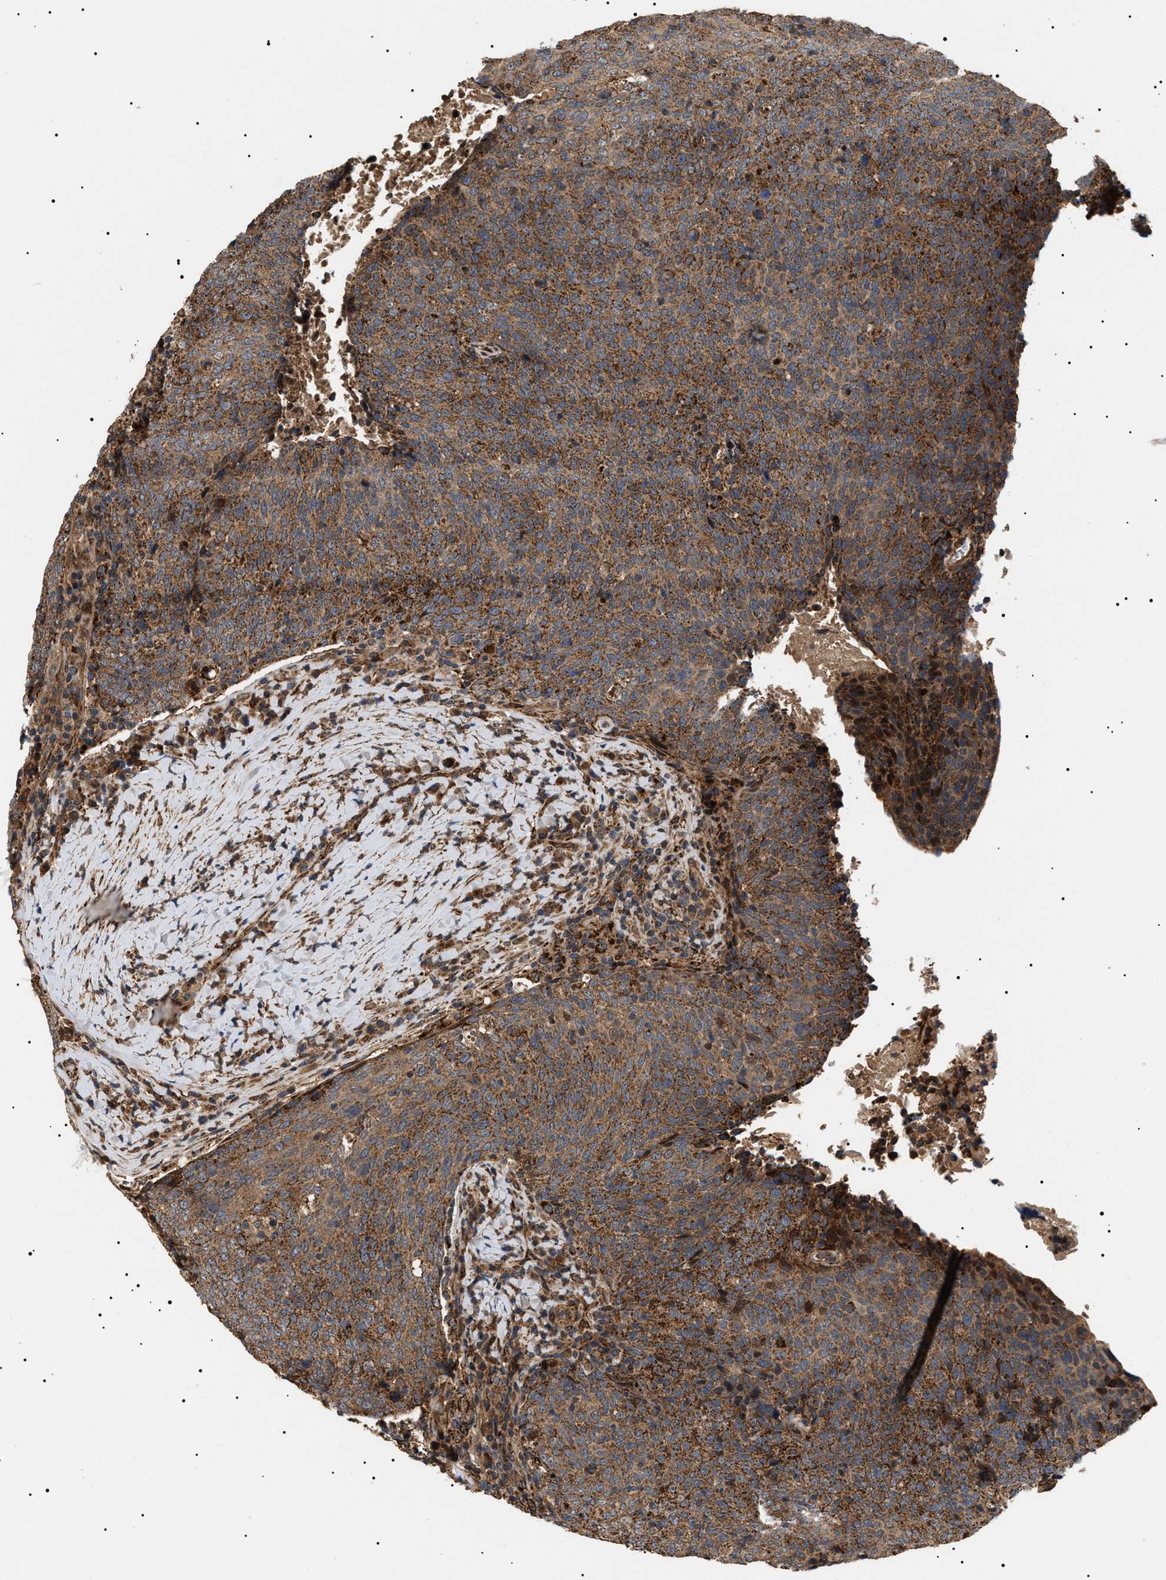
{"staining": {"intensity": "strong", "quantity": ">75%", "location": "cytoplasmic/membranous"}, "tissue": "head and neck cancer", "cell_type": "Tumor cells", "image_type": "cancer", "snomed": [{"axis": "morphology", "description": "Squamous cell carcinoma, NOS"}, {"axis": "morphology", "description": "Squamous cell carcinoma, metastatic, NOS"}, {"axis": "topography", "description": "Lymph node"}, {"axis": "topography", "description": "Head-Neck"}], "caption": "A brown stain labels strong cytoplasmic/membranous expression of a protein in head and neck cancer (metastatic squamous cell carcinoma) tumor cells. (DAB (3,3'-diaminobenzidine) IHC with brightfield microscopy, high magnification).", "gene": "ZBTB26", "patient": {"sex": "male", "age": 62}}